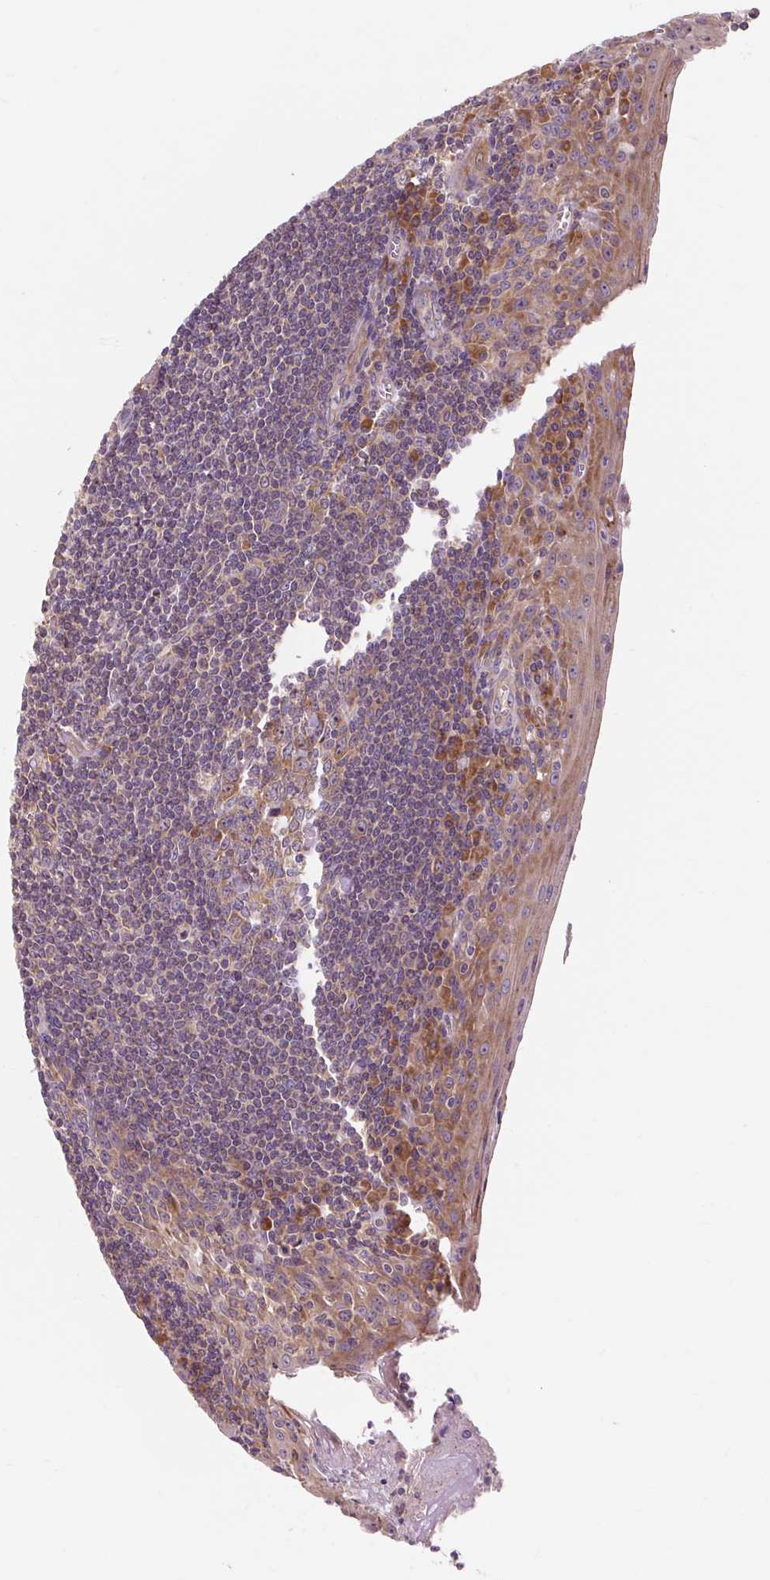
{"staining": {"intensity": "moderate", "quantity": "<25%", "location": "cytoplasmic/membranous"}, "tissue": "tonsil", "cell_type": "Germinal center cells", "image_type": "normal", "snomed": [{"axis": "morphology", "description": "Normal tissue, NOS"}, {"axis": "topography", "description": "Tonsil"}], "caption": "Immunohistochemical staining of normal tonsil reveals low levels of moderate cytoplasmic/membranous staining in approximately <25% of germinal center cells. The staining is performed using DAB brown chromogen to label protein expression. The nuclei are counter-stained blue using hematoxylin.", "gene": "PRSS48", "patient": {"sex": "male", "age": 27}}